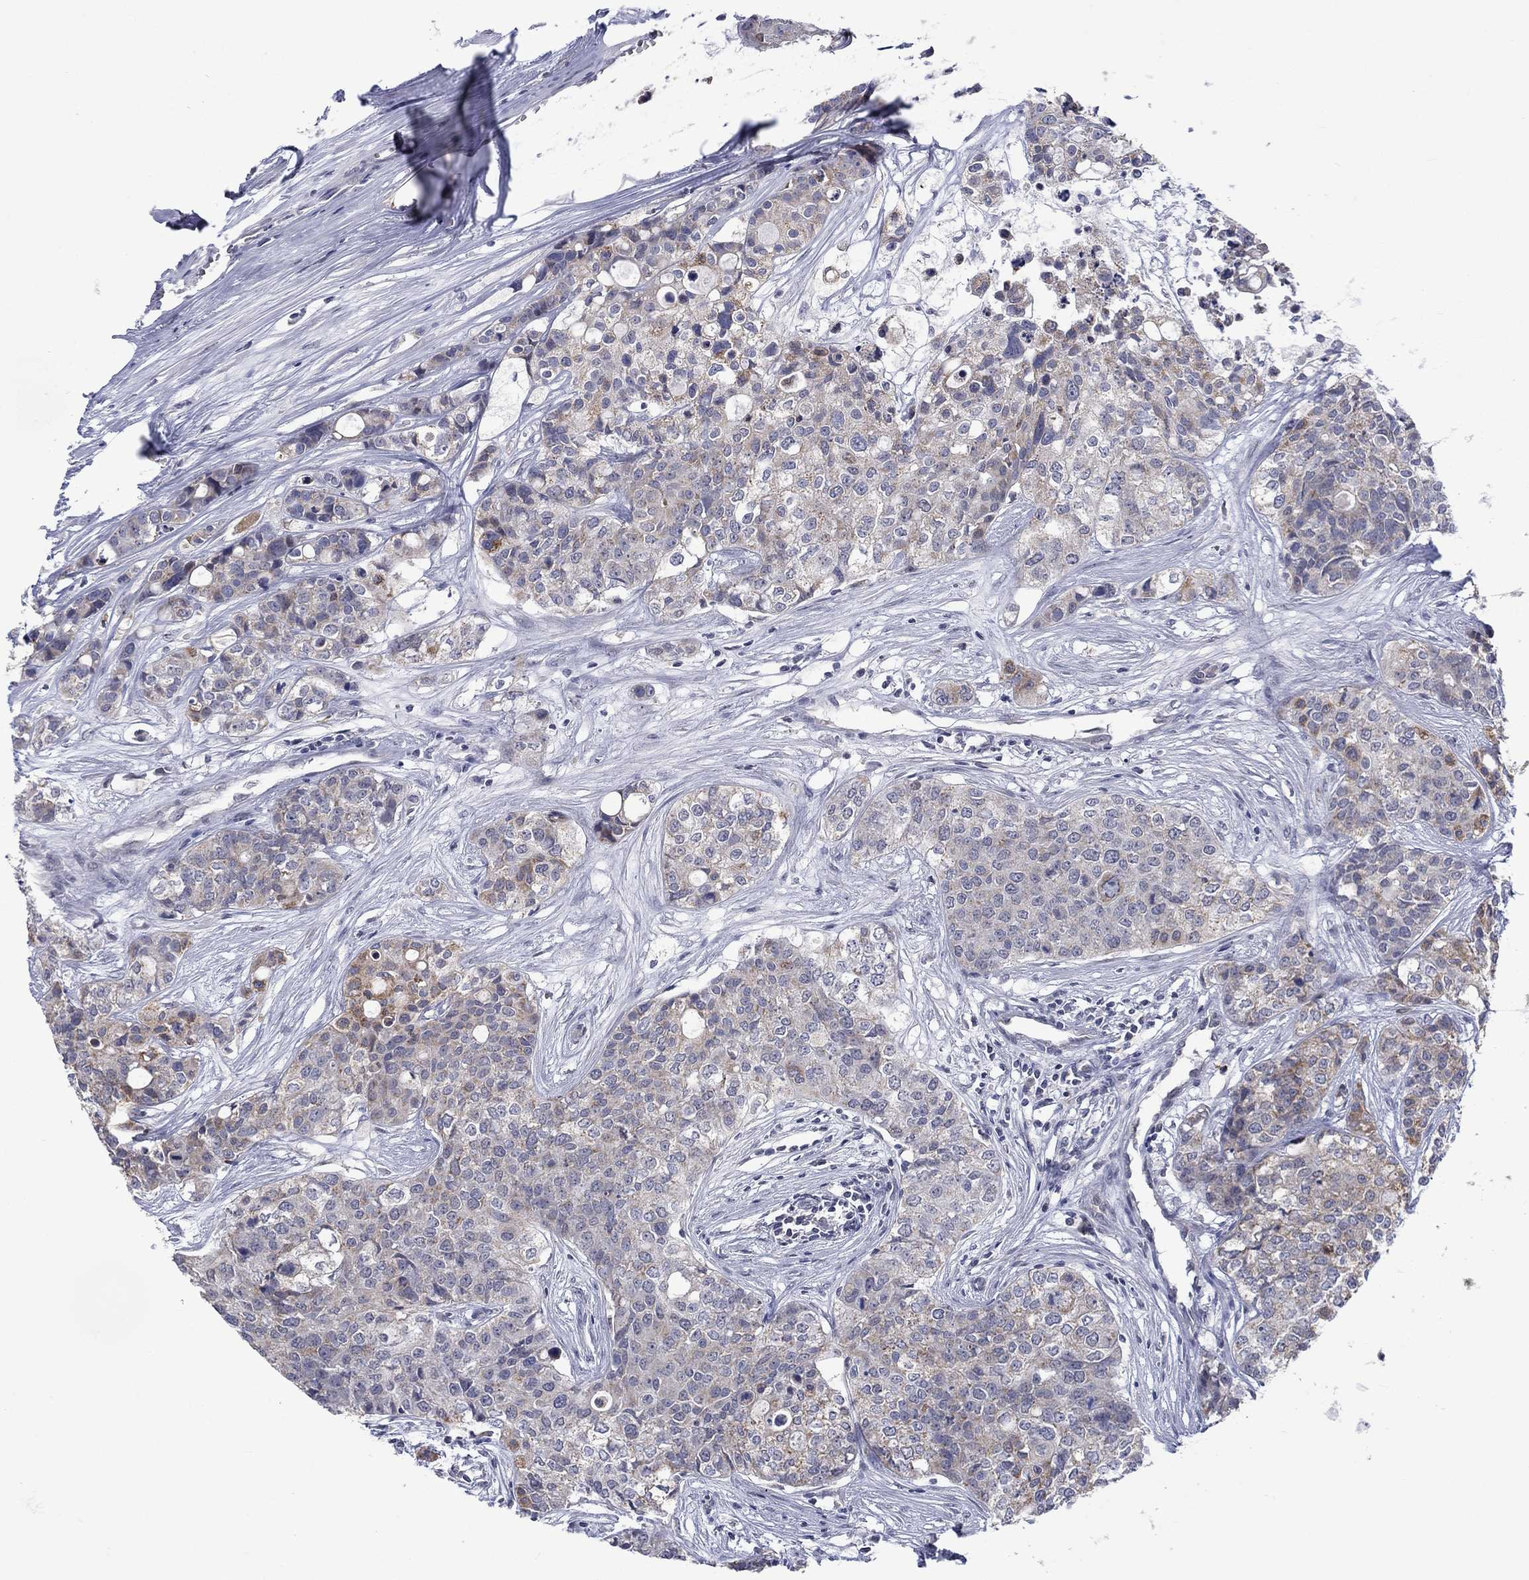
{"staining": {"intensity": "weak", "quantity": "25%-75%", "location": "cytoplasmic/membranous"}, "tissue": "carcinoid", "cell_type": "Tumor cells", "image_type": "cancer", "snomed": [{"axis": "morphology", "description": "Carcinoid, malignant, NOS"}, {"axis": "topography", "description": "Colon"}], "caption": "Protein expression analysis of carcinoid reveals weak cytoplasmic/membranous expression in approximately 25%-75% of tumor cells. (Stains: DAB in brown, nuclei in blue, Microscopy: brightfield microscopy at high magnification).", "gene": "KCNJ16", "patient": {"sex": "male", "age": 81}}